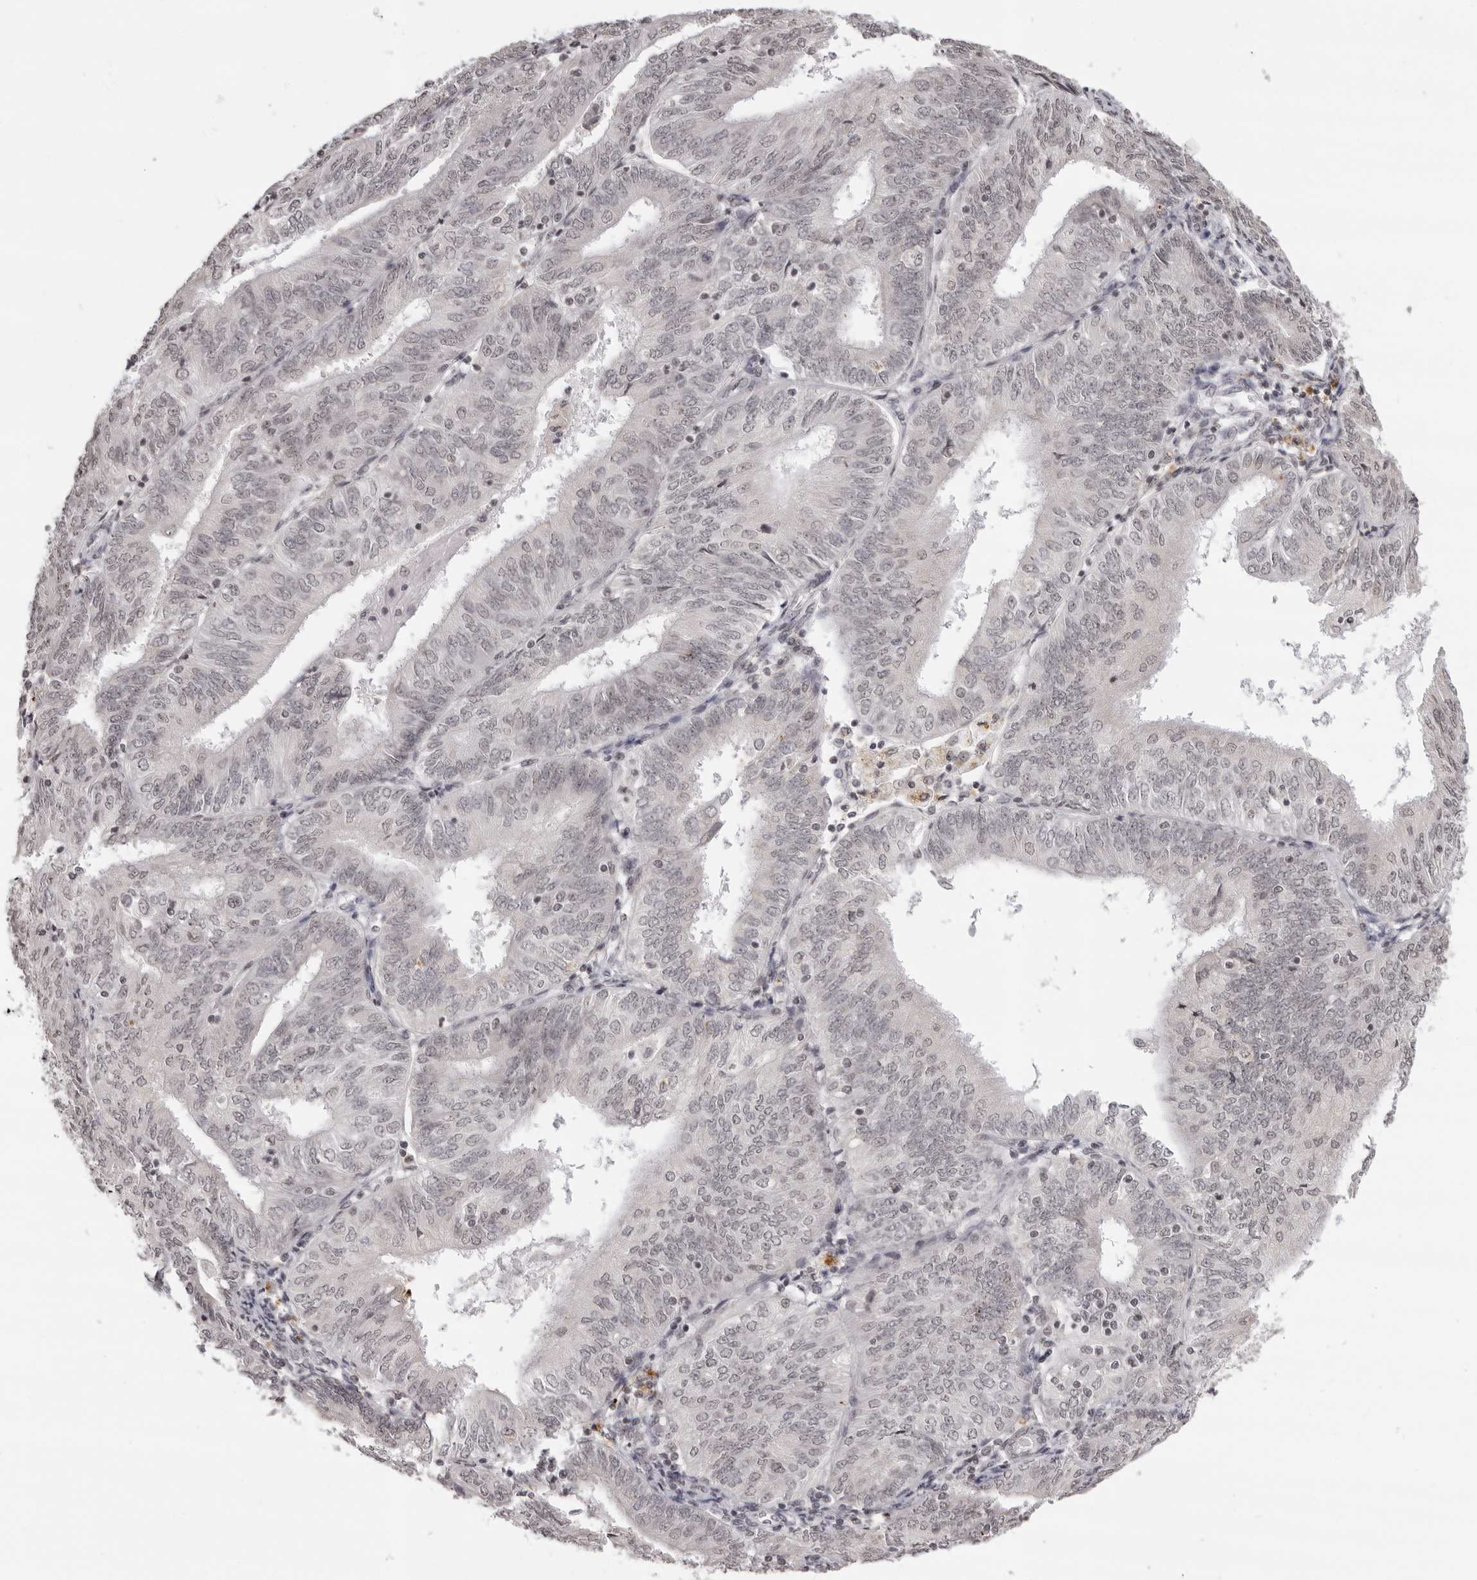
{"staining": {"intensity": "weak", "quantity": "25%-75%", "location": "nuclear"}, "tissue": "endometrial cancer", "cell_type": "Tumor cells", "image_type": "cancer", "snomed": [{"axis": "morphology", "description": "Adenocarcinoma, NOS"}, {"axis": "topography", "description": "Endometrium"}], "caption": "Endometrial adenocarcinoma was stained to show a protein in brown. There is low levels of weak nuclear positivity in approximately 25%-75% of tumor cells. (brown staining indicates protein expression, while blue staining denotes nuclei).", "gene": "NTM", "patient": {"sex": "female", "age": 58}}